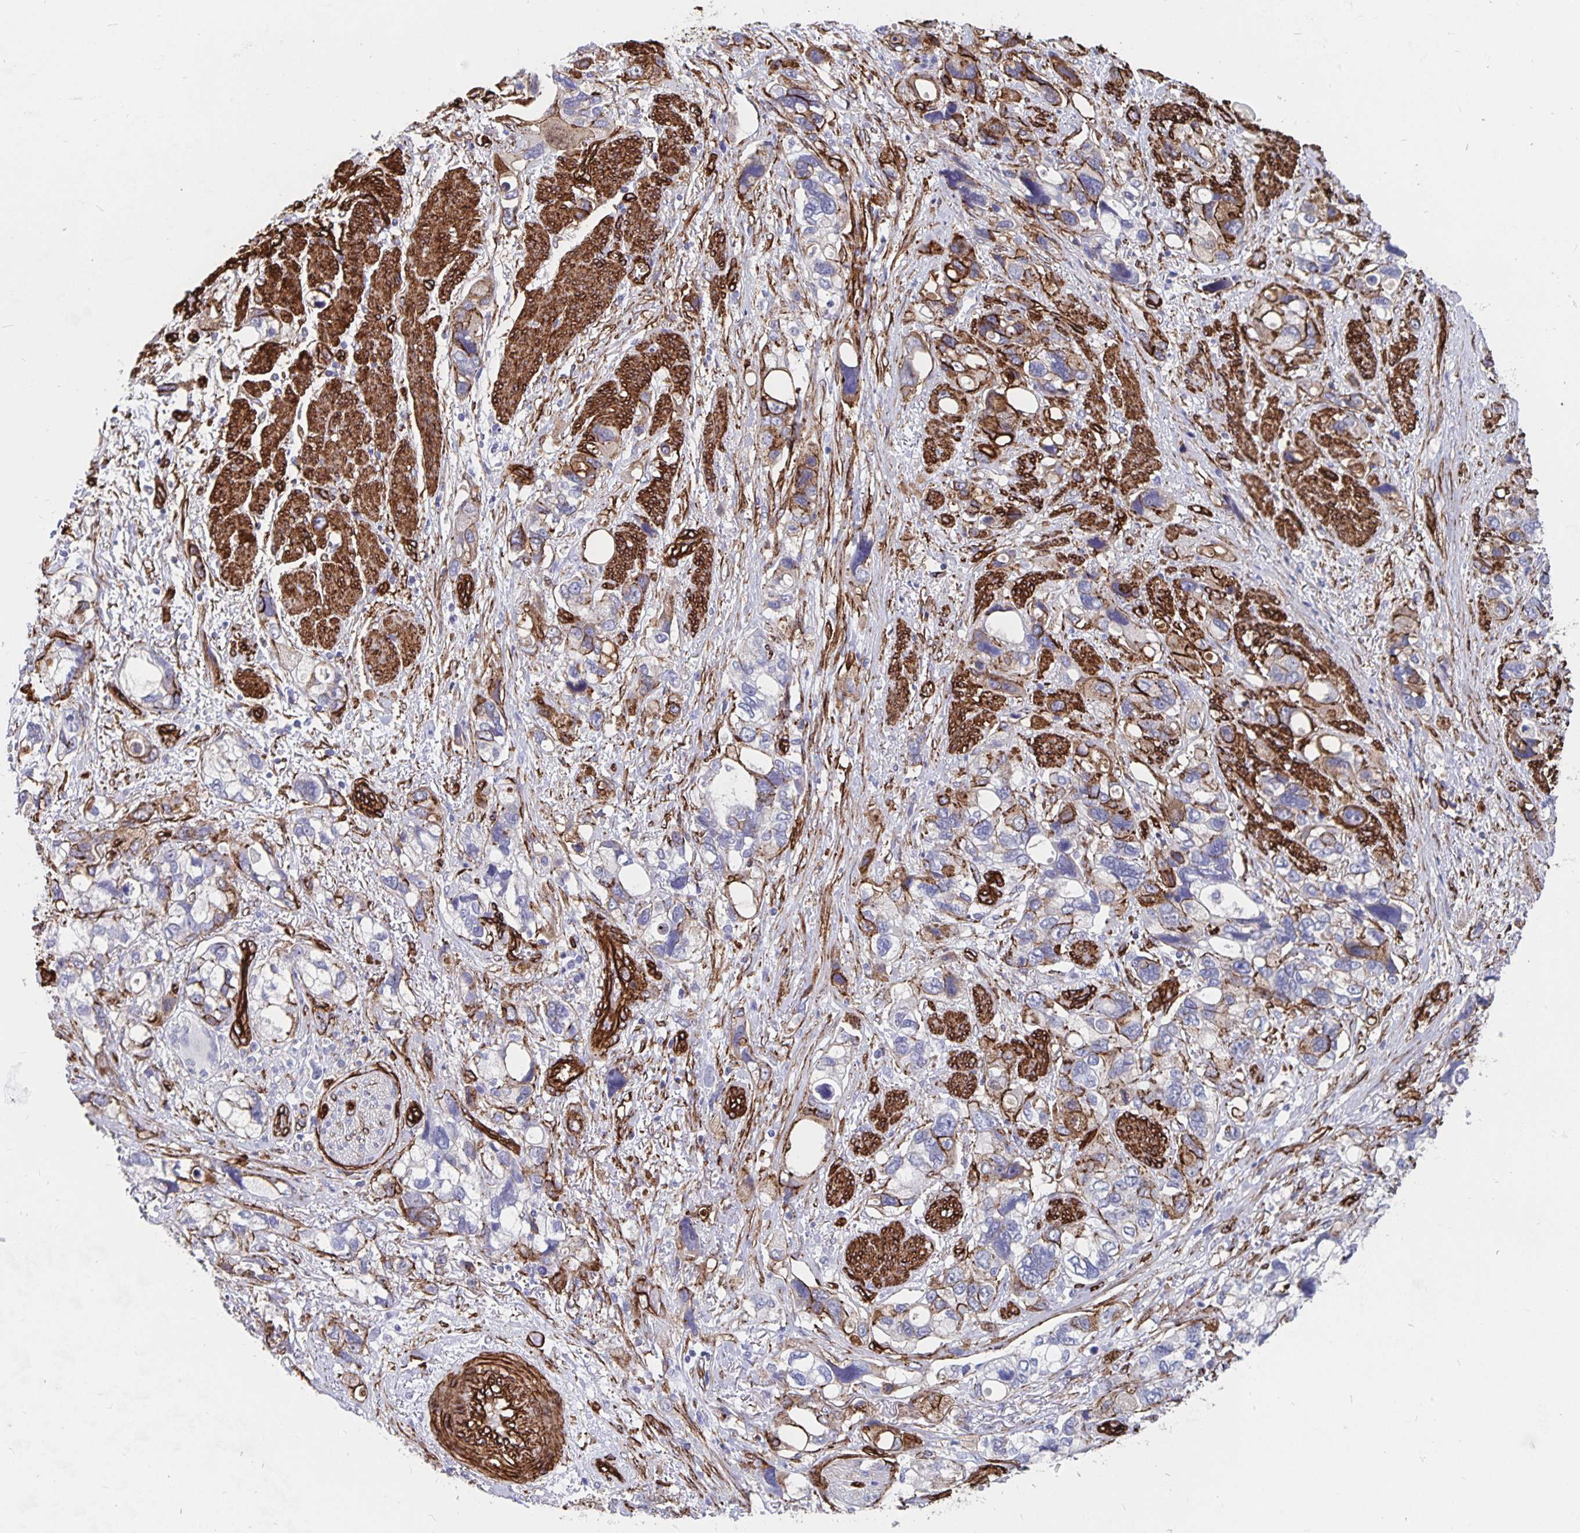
{"staining": {"intensity": "strong", "quantity": "<25%", "location": "cytoplasmic/membranous"}, "tissue": "stomach cancer", "cell_type": "Tumor cells", "image_type": "cancer", "snomed": [{"axis": "morphology", "description": "Adenocarcinoma, NOS"}, {"axis": "topography", "description": "Stomach, upper"}], "caption": "Immunohistochemical staining of human stomach adenocarcinoma reveals medium levels of strong cytoplasmic/membranous protein positivity in approximately <25% of tumor cells. (DAB IHC, brown staining for protein, blue staining for nuclei).", "gene": "DCHS2", "patient": {"sex": "female", "age": 81}}